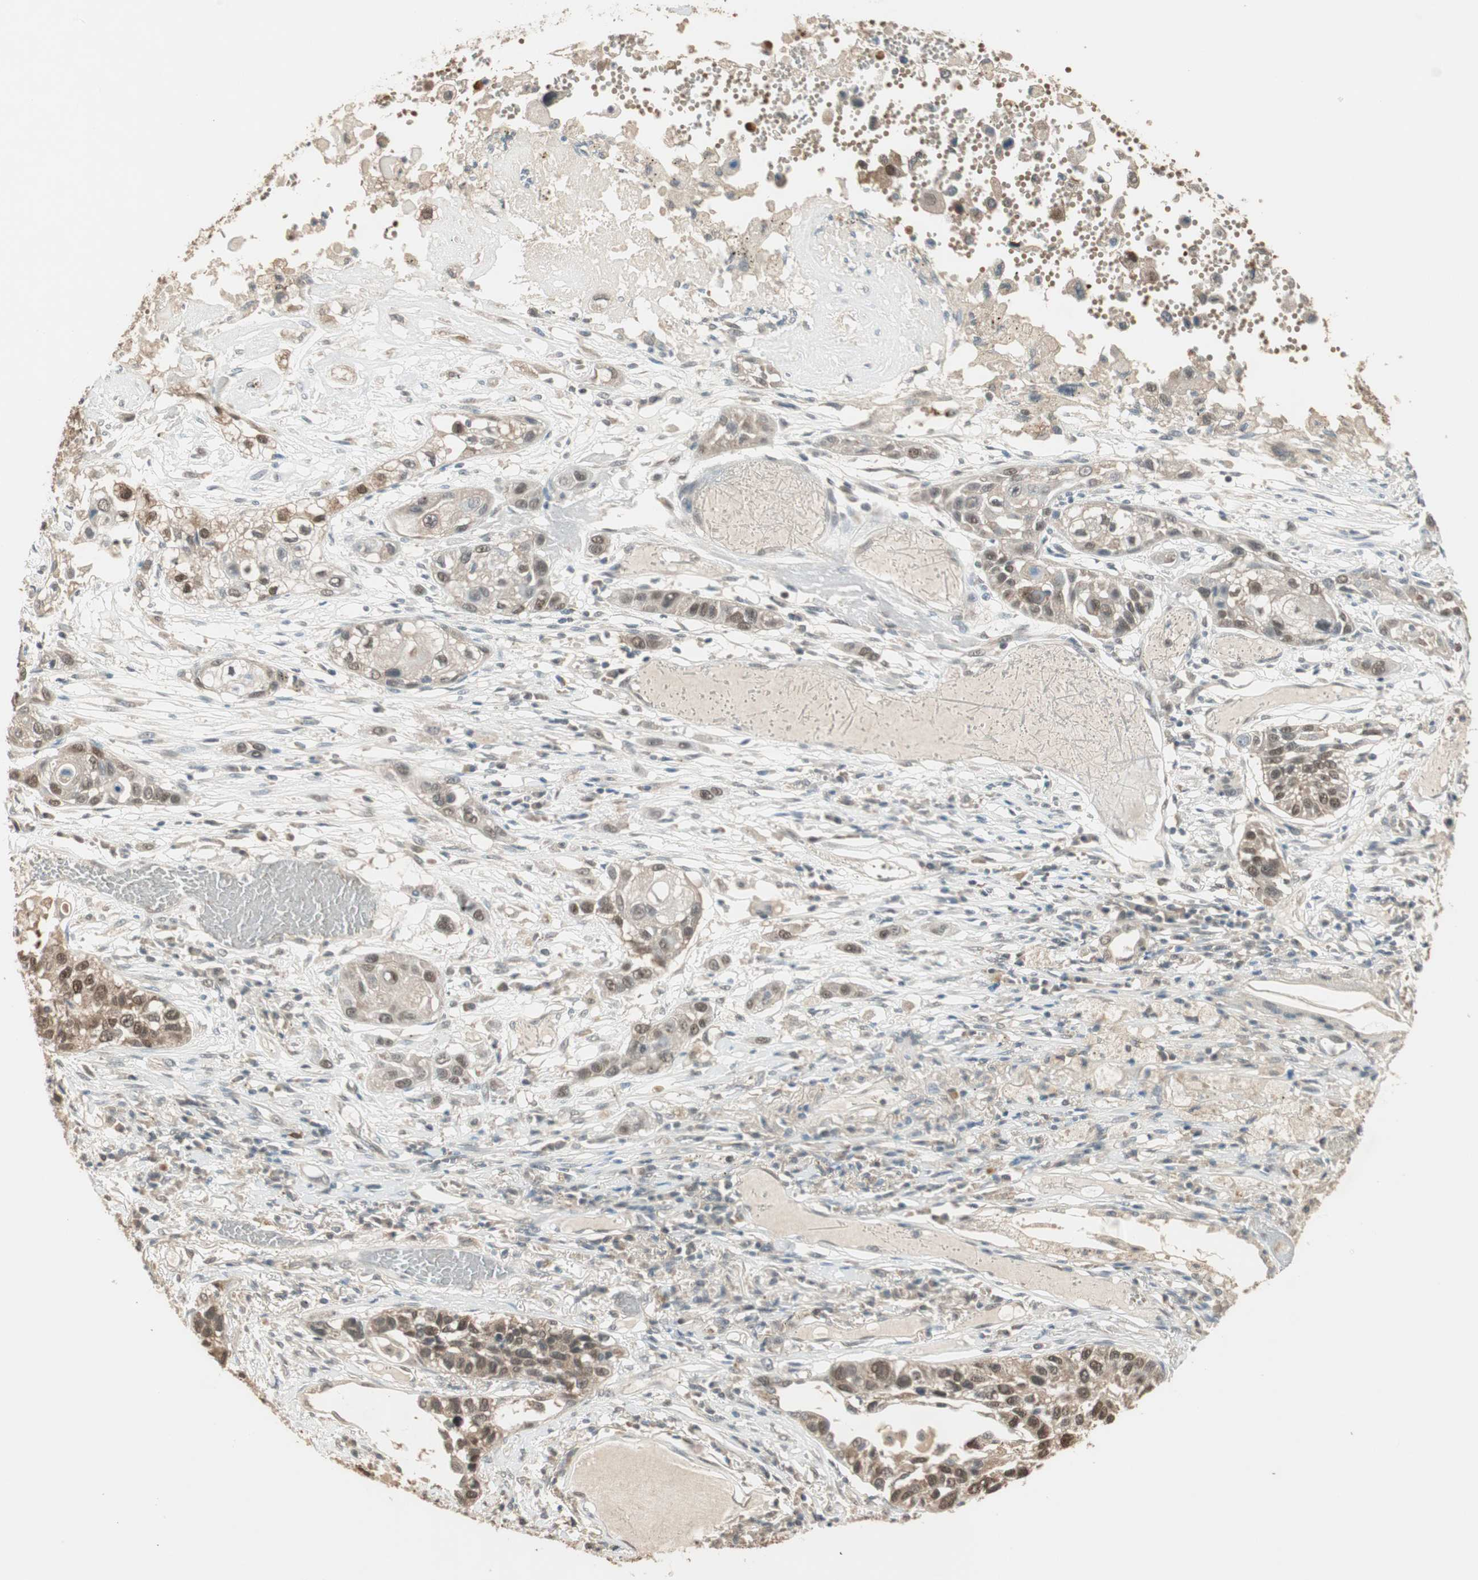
{"staining": {"intensity": "weak", "quantity": ">75%", "location": "cytoplasmic/membranous"}, "tissue": "lung cancer", "cell_type": "Tumor cells", "image_type": "cancer", "snomed": [{"axis": "morphology", "description": "Squamous cell carcinoma, NOS"}, {"axis": "topography", "description": "Lung"}], "caption": "IHC (DAB (3,3'-diaminobenzidine)) staining of human lung cancer shows weak cytoplasmic/membranous protein expression in about >75% of tumor cells. (Brightfield microscopy of DAB IHC at high magnification).", "gene": "USP5", "patient": {"sex": "male", "age": 71}}